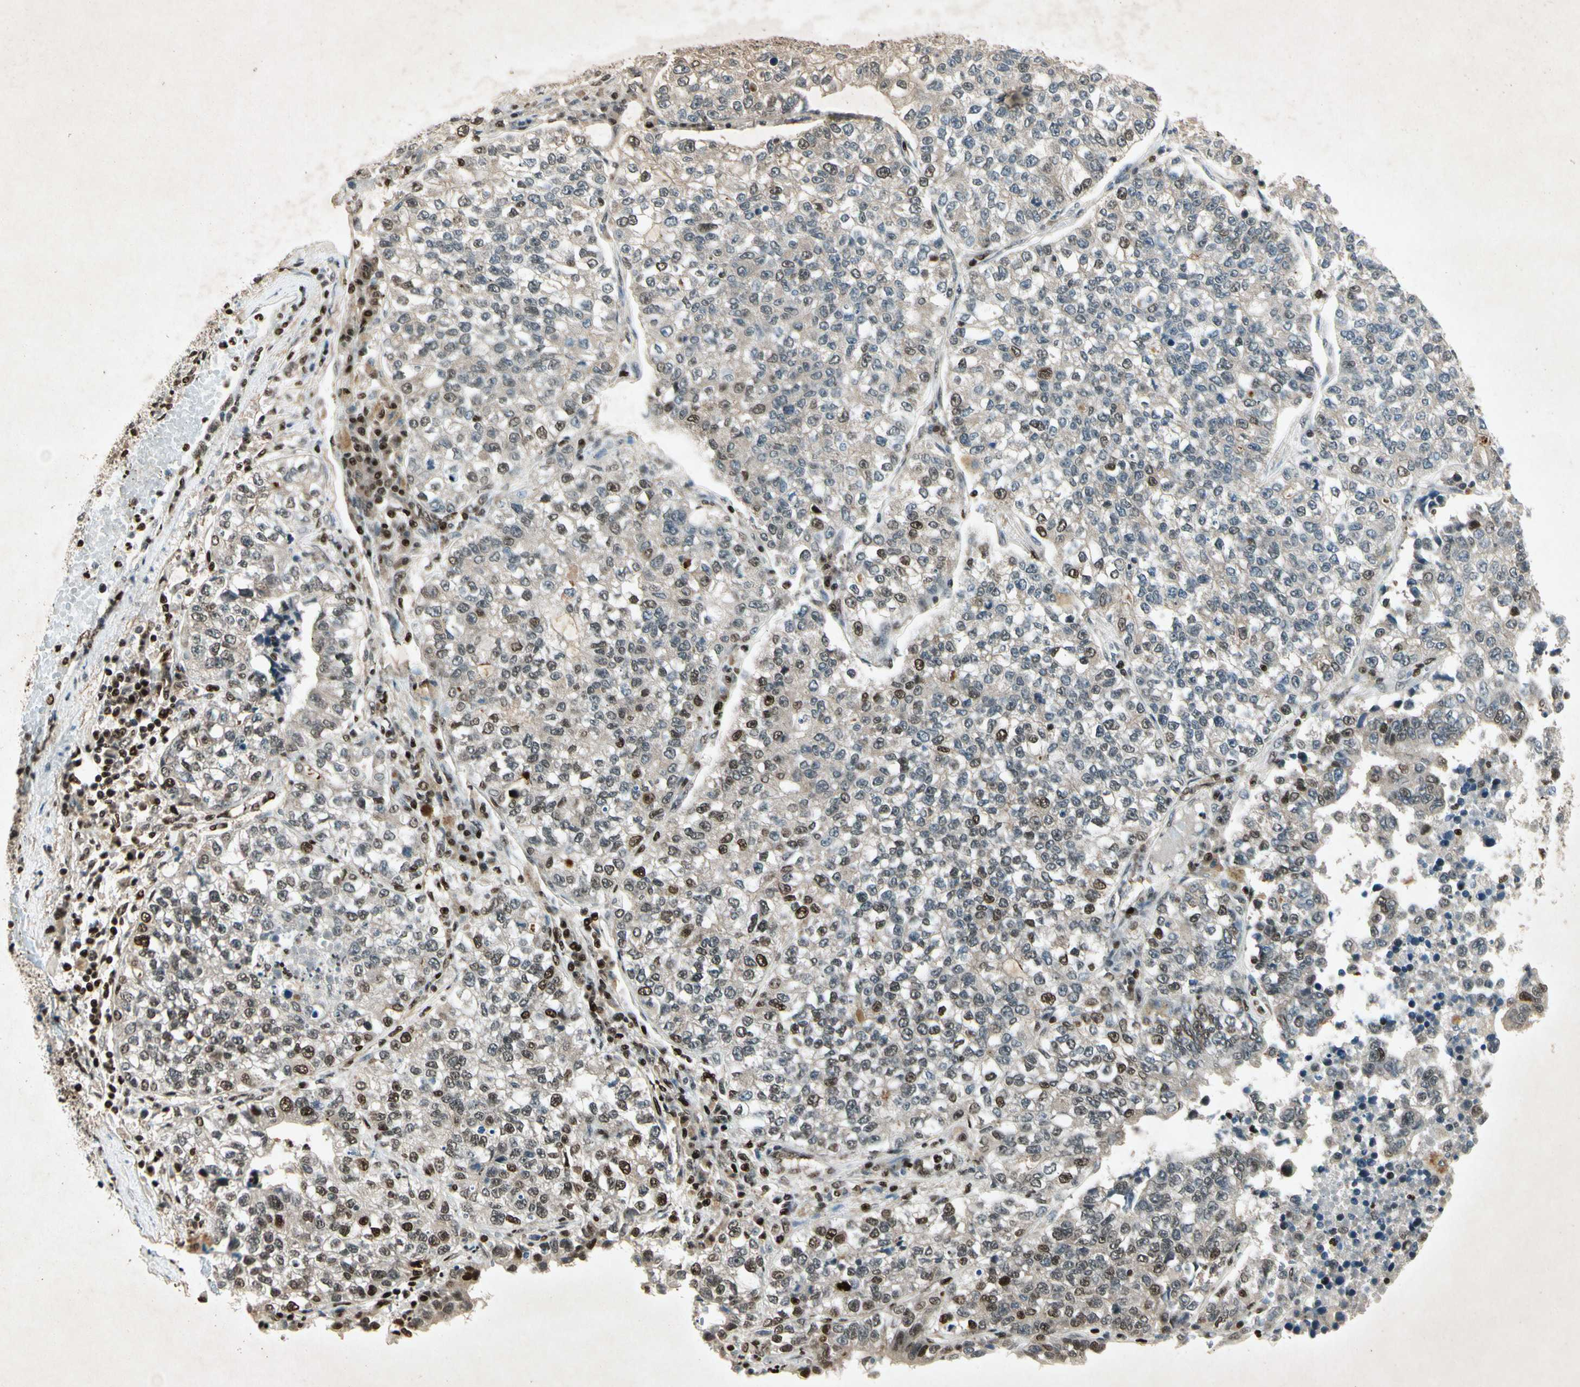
{"staining": {"intensity": "moderate", "quantity": "25%-75%", "location": "nuclear"}, "tissue": "lung cancer", "cell_type": "Tumor cells", "image_type": "cancer", "snomed": [{"axis": "morphology", "description": "Adenocarcinoma, NOS"}, {"axis": "topography", "description": "Lung"}], "caption": "Protein staining of lung cancer tissue reveals moderate nuclear expression in about 25%-75% of tumor cells.", "gene": "RNF43", "patient": {"sex": "male", "age": 49}}